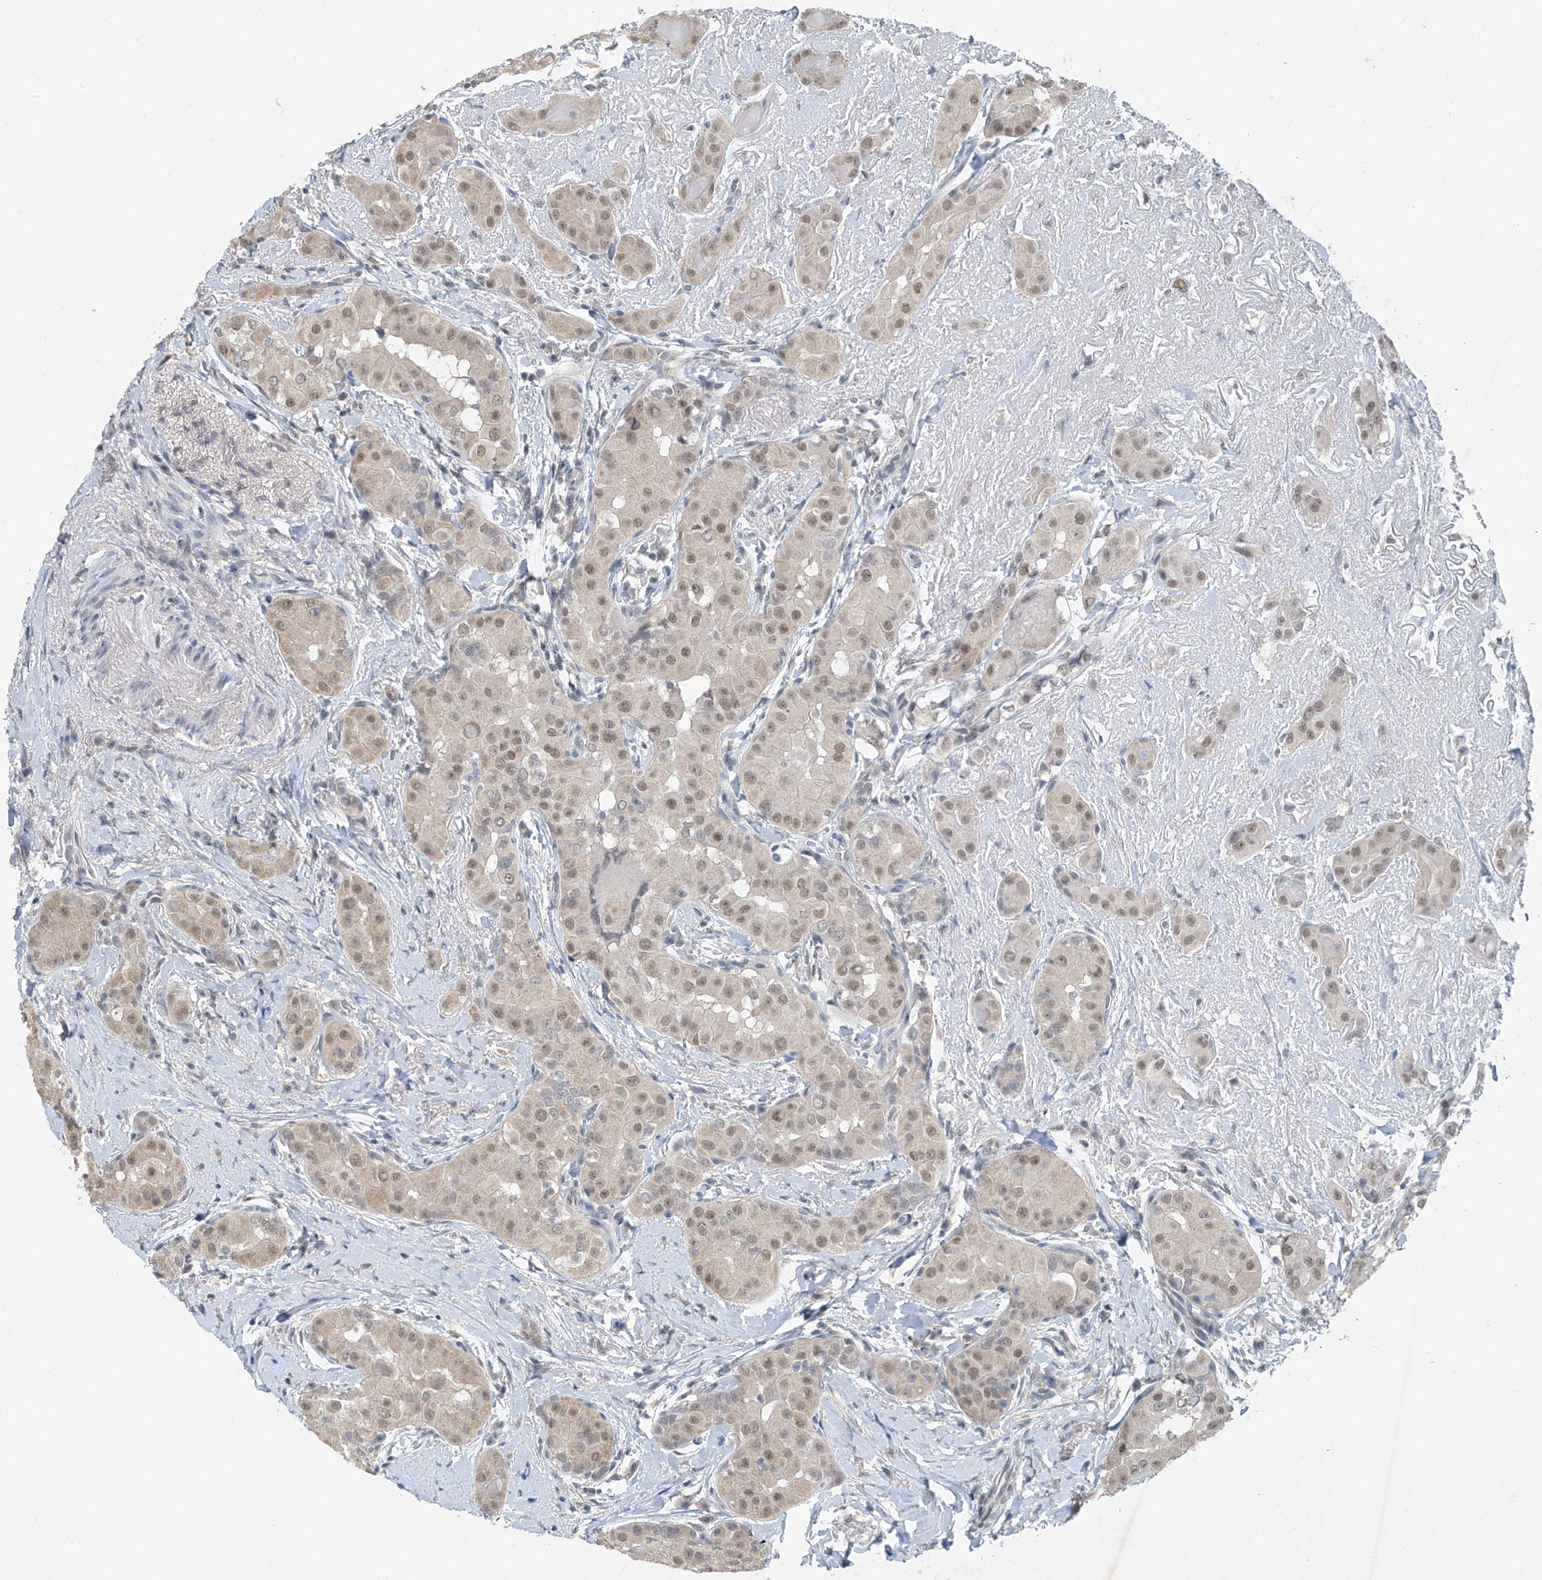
{"staining": {"intensity": "weak", "quantity": ">75%", "location": "nuclear"}, "tissue": "thyroid cancer", "cell_type": "Tumor cells", "image_type": "cancer", "snomed": [{"axis": "morphology", "description": "Papillary adenocarcinoma, NOS"}, {"axis": "topography", "description": "Thyroid gland"}], "caption": "This photomicrograph demonstrates thyroid cancer (papillary adenocarcinoma) stained with IHC to label a protein in brown. The nuclear of tumor cells show weak positivity for the protein. Nuclei are counter-stained blue.", "gene": "TAF8", "patient": {"sex": "male", "age": 33}}